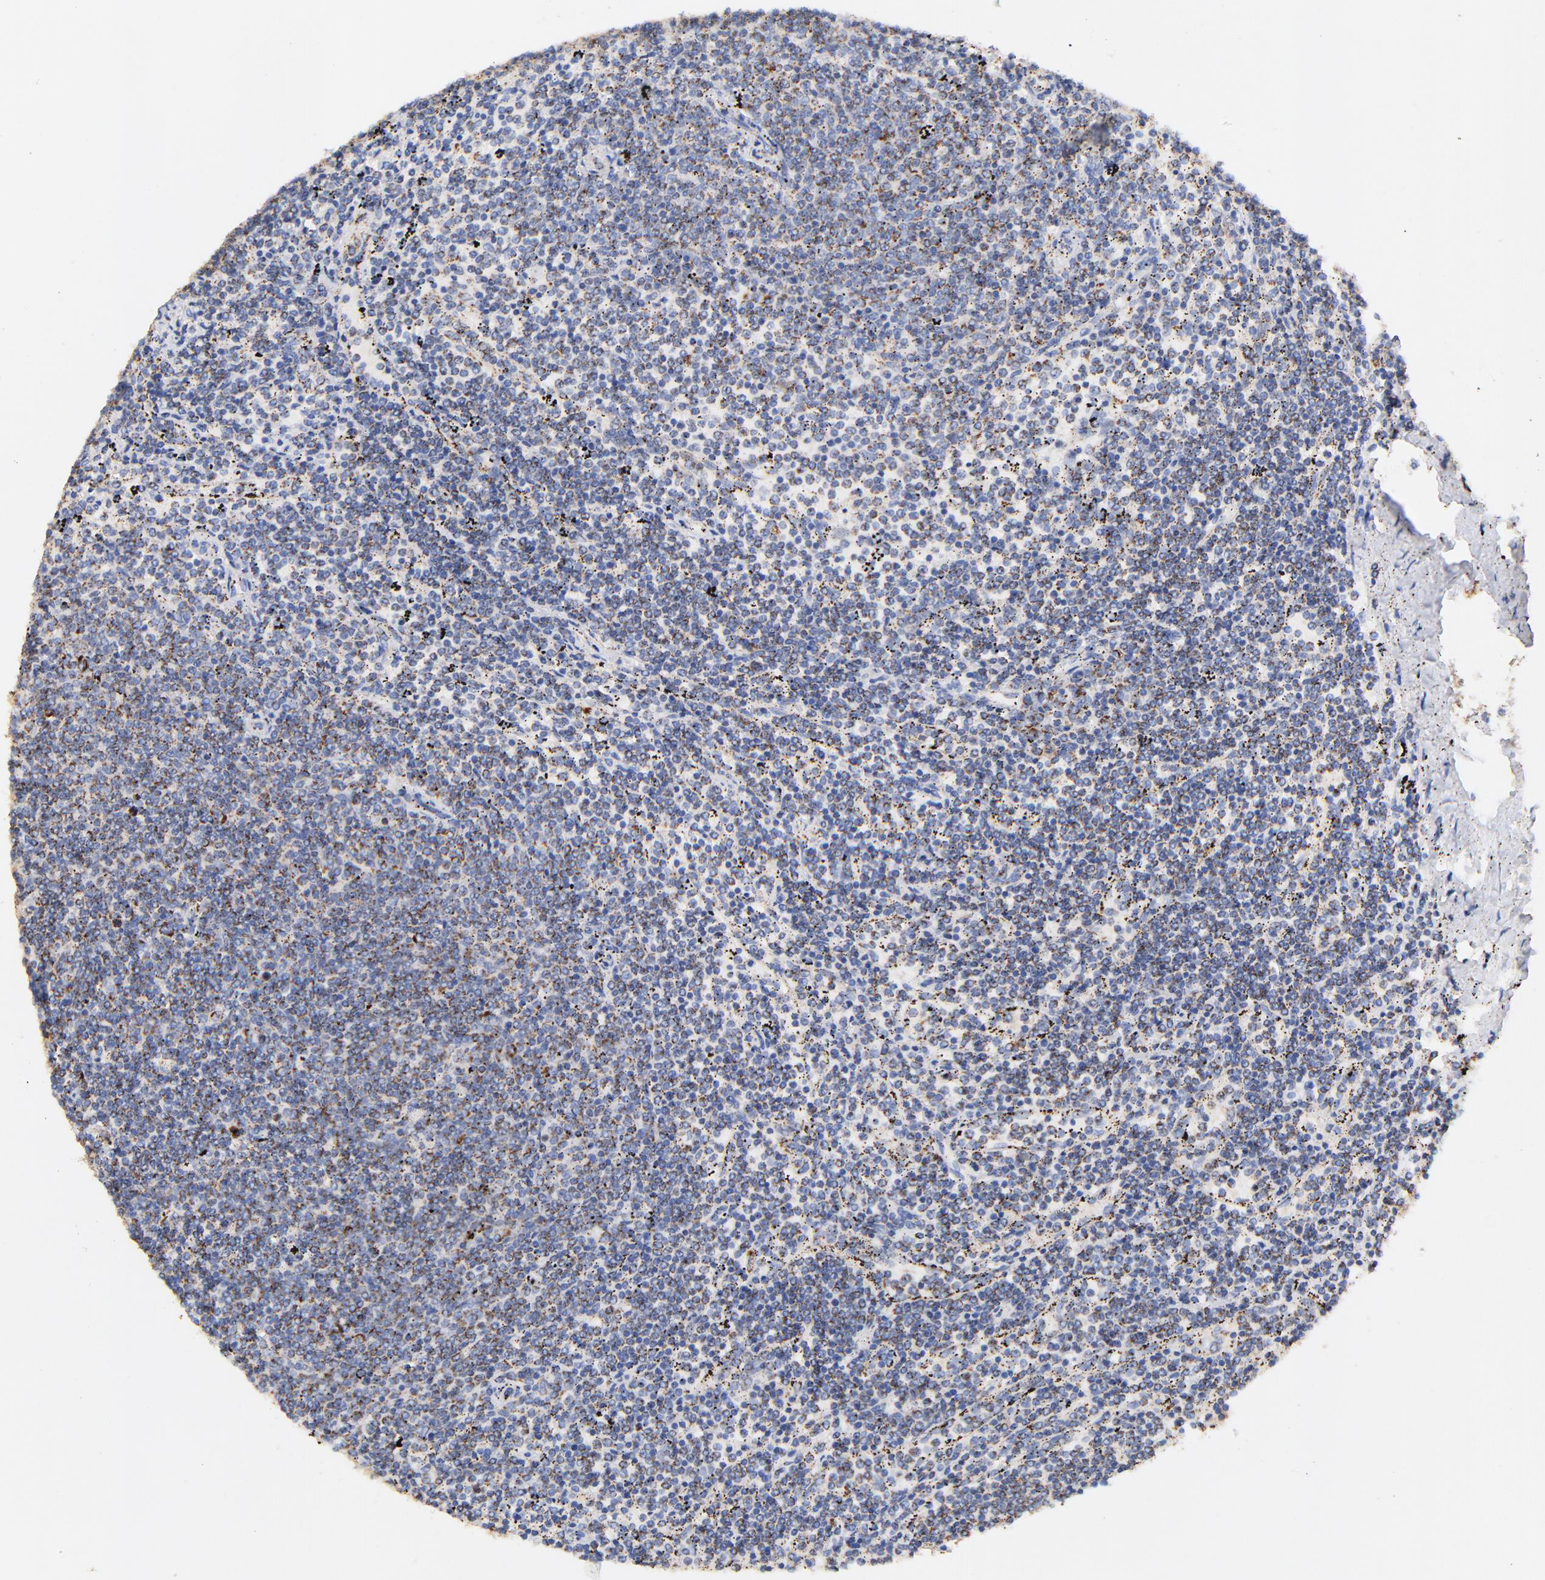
{"staining": {"intensity": "moderate", "quantity": "<25%", "location": "cytoplasmic/membranous"}, "tissue": "lymphoma", "cell_type": "Tumor cells", "image_type": "cancer", "snomed": [{"axis": "morphology", "description": "Malignant lymphoma, non-Hodgkin's type, Low grade"}, {"axis": "topography", "description": "Spleen"}], "caption": "Malignant lymphoma, non-Hodgkin's type (low-grade) tissue exhibits moderate cytoplasmic/membranous positivity in approximately <25% of tumor cells", "gene": "ATP5F1D", "patient": {"sex": "female", "age": 50}}